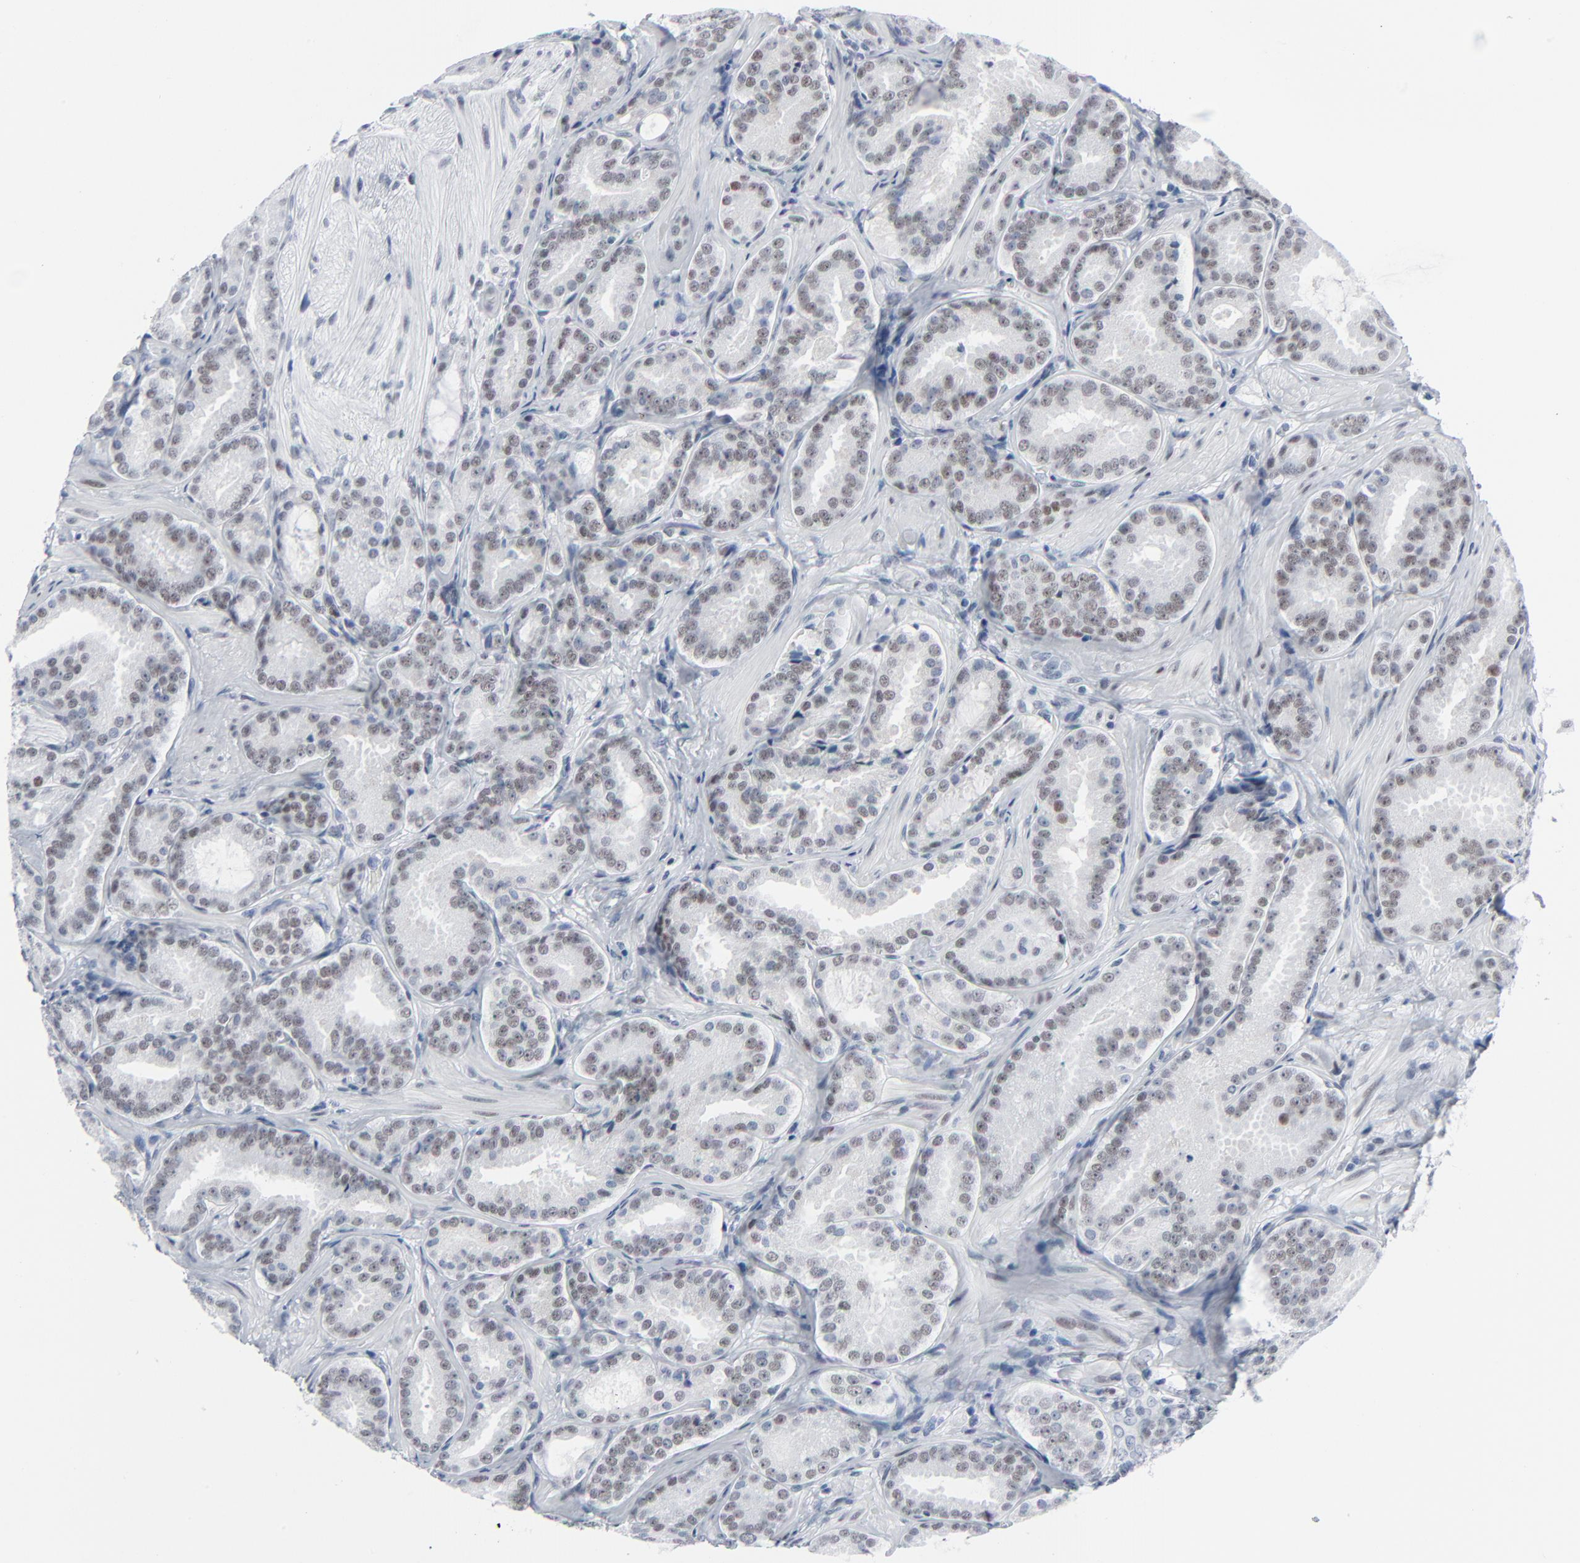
{"staining": {"intensity": "weak", "quantity": ">75%", "location": "nuclear"}, "tissue": "prostate cancer", "cell_type": "Tumor cells", "image_type": "cancer", "snomed": [{"axis": "morphology", "description": "Adenocarcinoma, Low grade"}, {"axis": "topography", "description": "Prostate"}], "caption": "Immunohistochemistry (IHC) photomicrograph of human prostate low-grade adenocarcinoma stained for a protein (brown), which demonstrates low levels of weak nuclear staining in about >75% of tumor cells.", "gene": "SIRT1", "patient": {"sex": "male", "age": 59}}